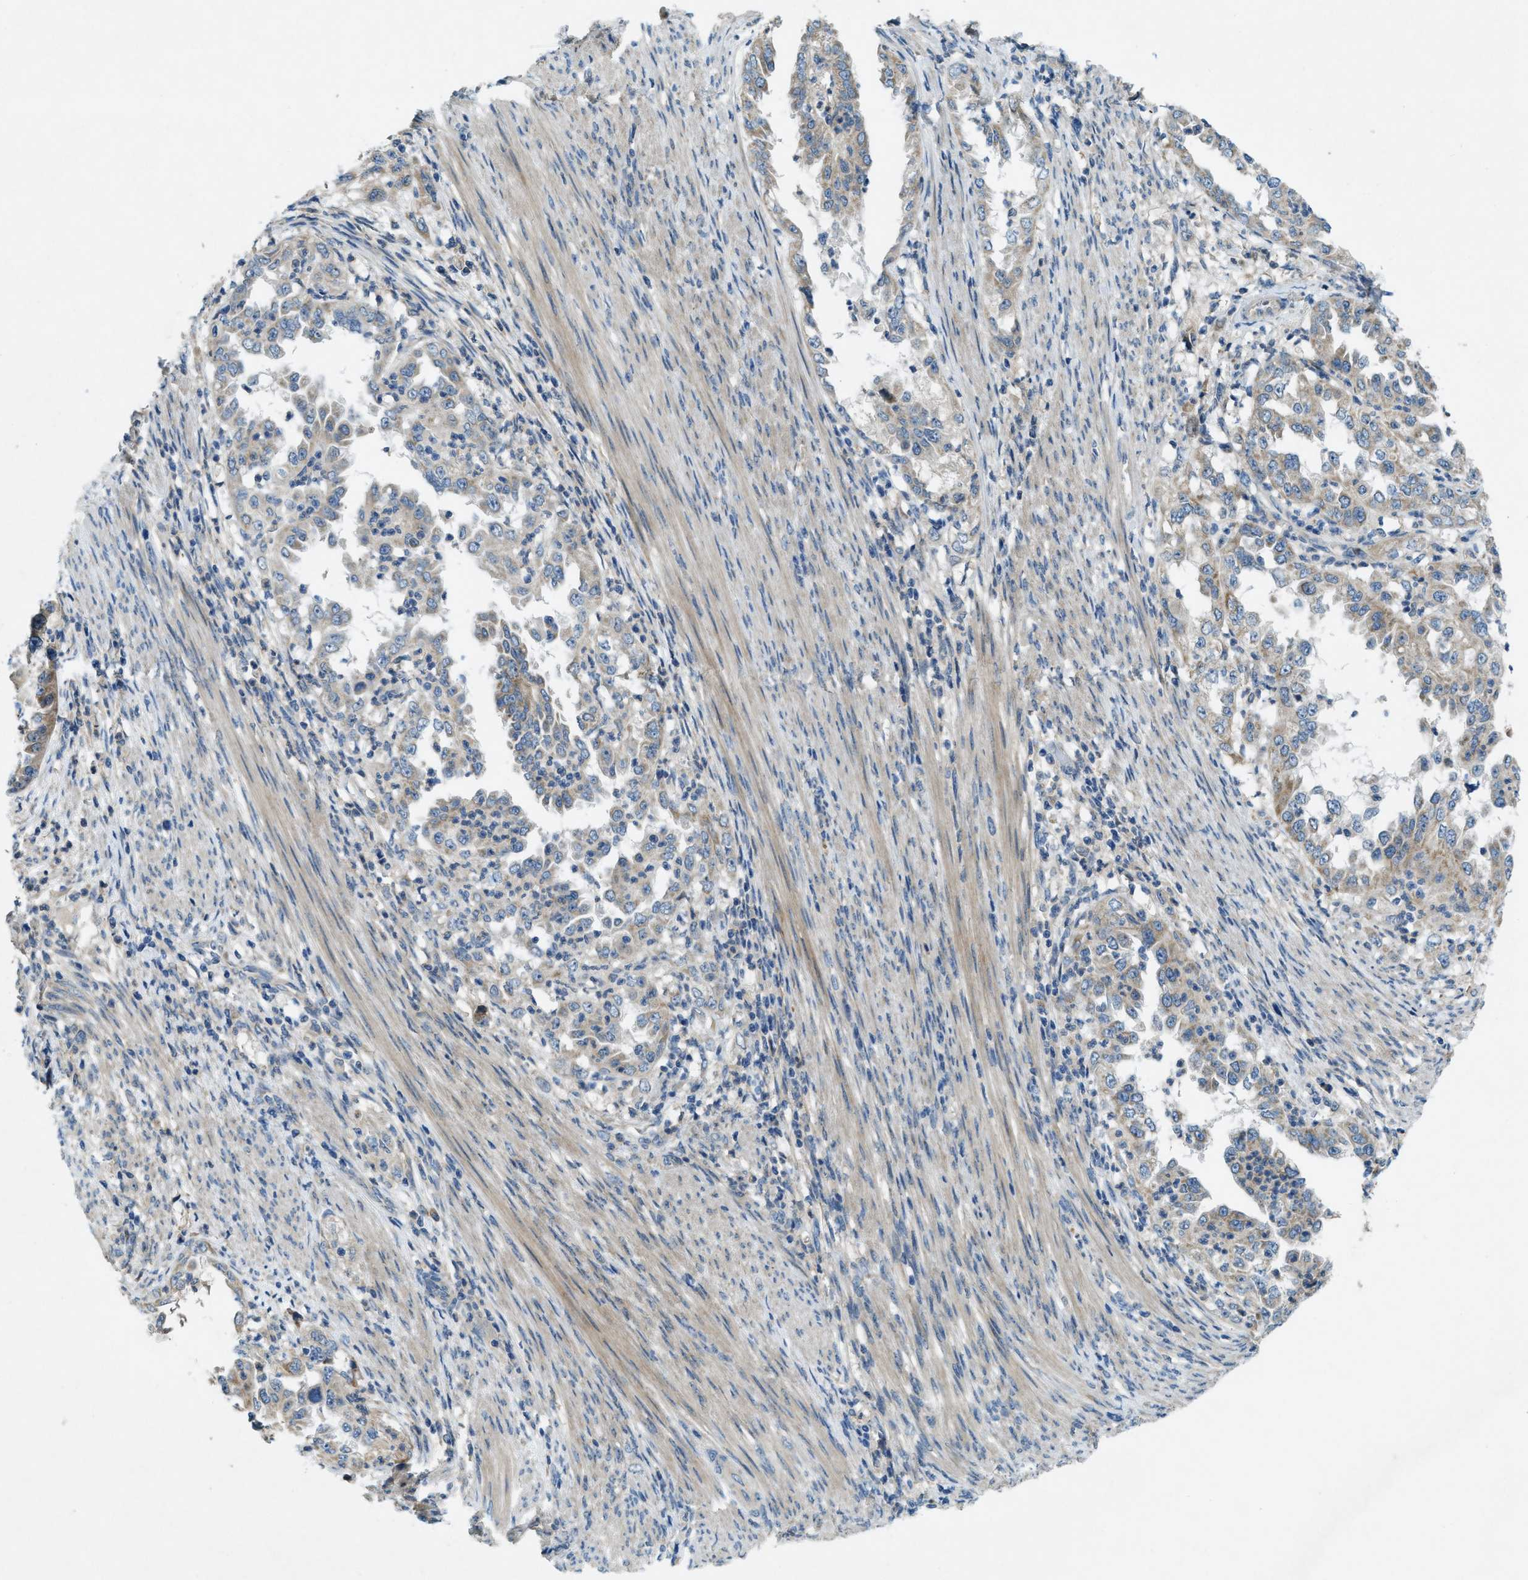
{"staining": {"intensity": "weak", "quantity": "<25%", "location": "cytoplasmic/membranous"}, "tissue": "endometrial cancer", "cell_type": "Tumor cells", "image_type": "cancer", "snomed": [{"axis": "morphology", "description": "Adenocarcinoma, NOS"}, {"axis": "topography", "description": "Endometrium"}], "caption": "Immunohistochemistry histopathology image of neoplastic tissue: adenocarcinoma (endometrial) stained with DAB reveals no significant protein expression in tumor cells. (DAB (3,3'-diaminobenzidine) immunohistochemistry (IHC), high magnification).", "gene": "SNX14", "patient": {"sex": "female", "age": 85}}